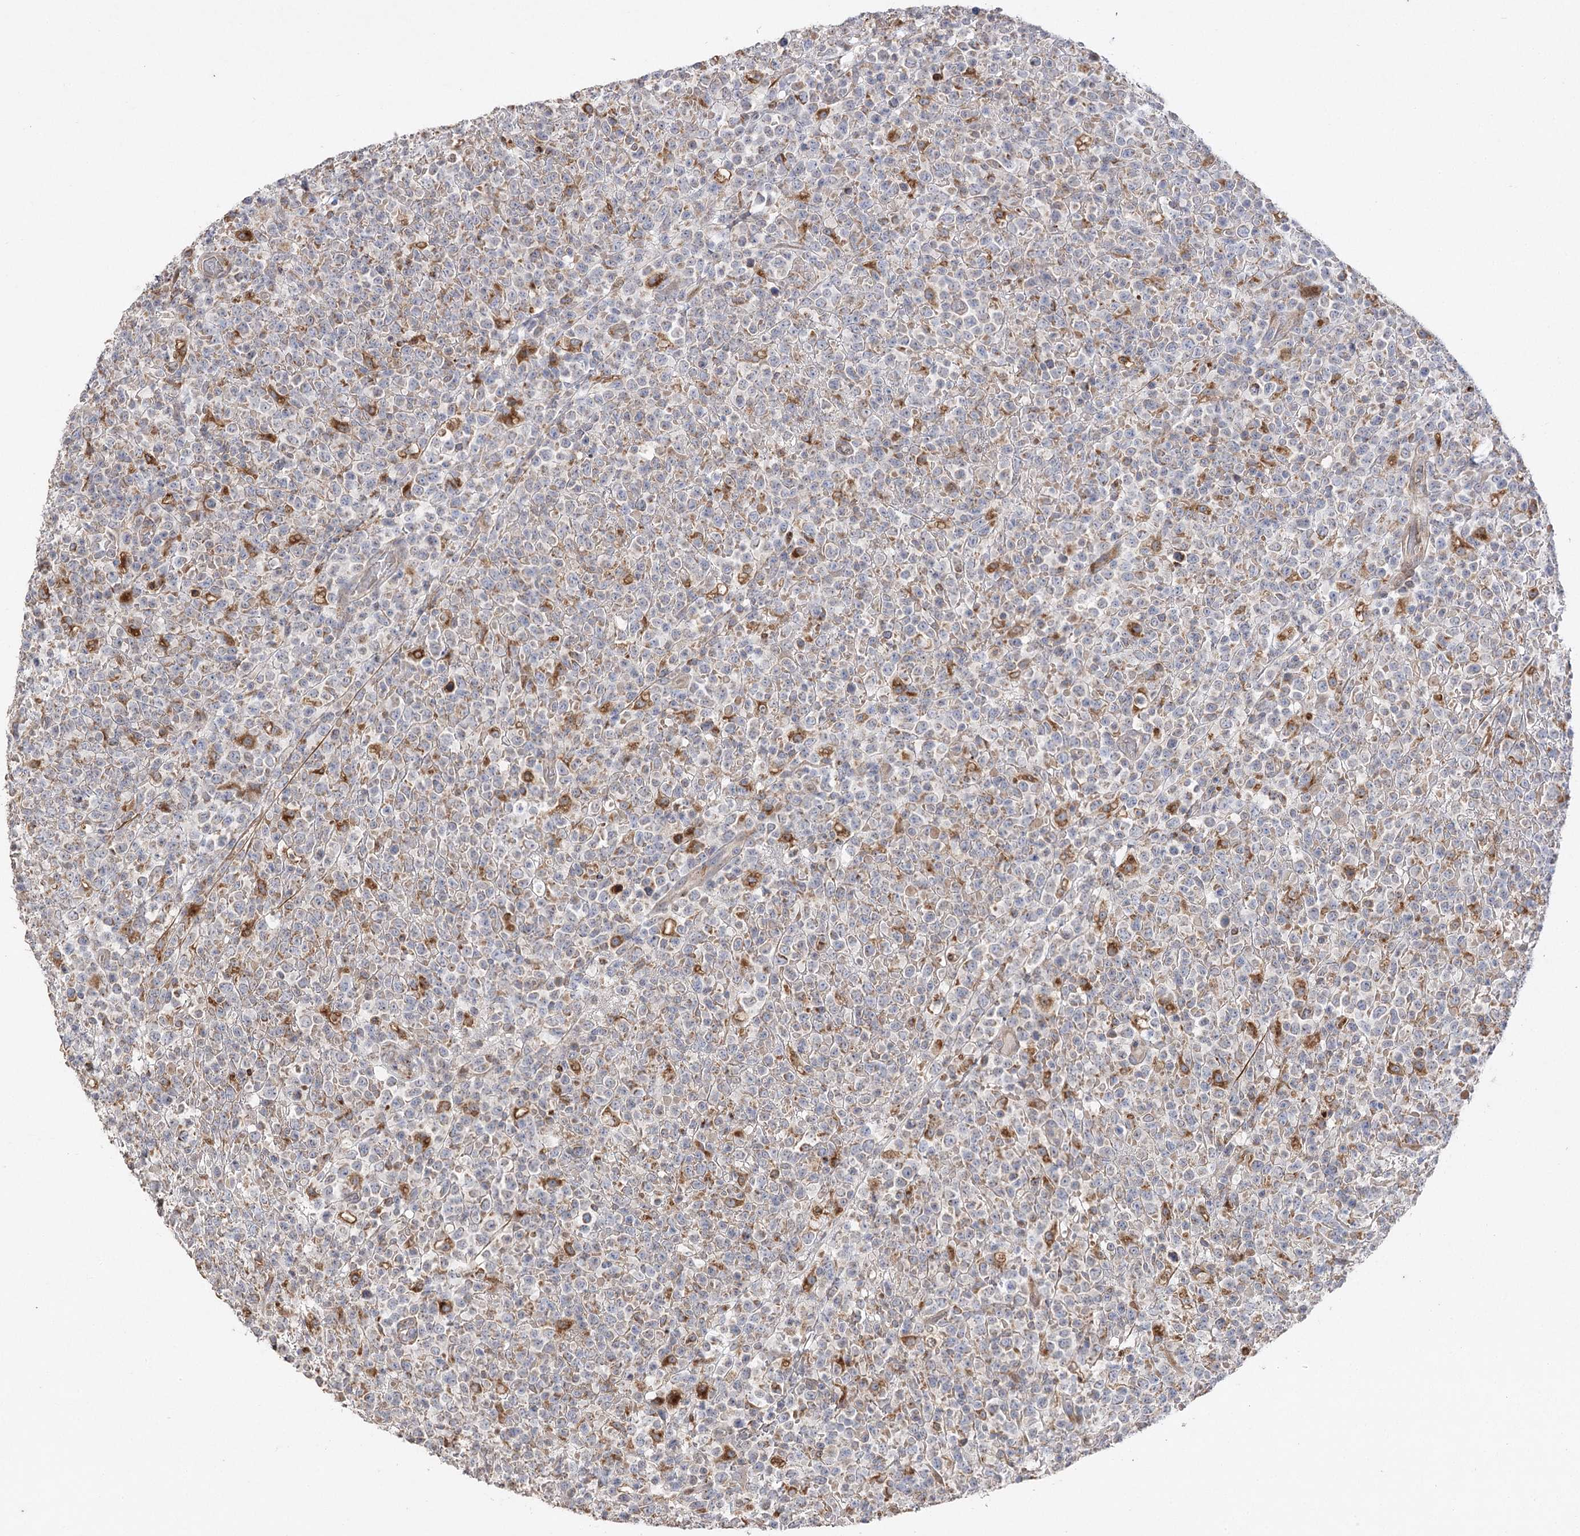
{"staining": {"intensity": "moderate", "quantity": "<25%", "location": "cytoplasmic/membranous"}, "tissue": "lymphoma", "cell_type": "Tumor cells", "image_type": "cancer", "snomed": [{"axis": "morphology", "description": "Malignant lymphoma, non-Hodgkin's type, High grade"}, {"axis": "topography", "description": "Colon"}], "caption": "High-grade malignant lymphoma, non-Hodgkin's type stained with a protein marker displays moderate staining in tumor cells.", "gene": "OBSL1", "patient": {"sex": "female", "age": 53}}